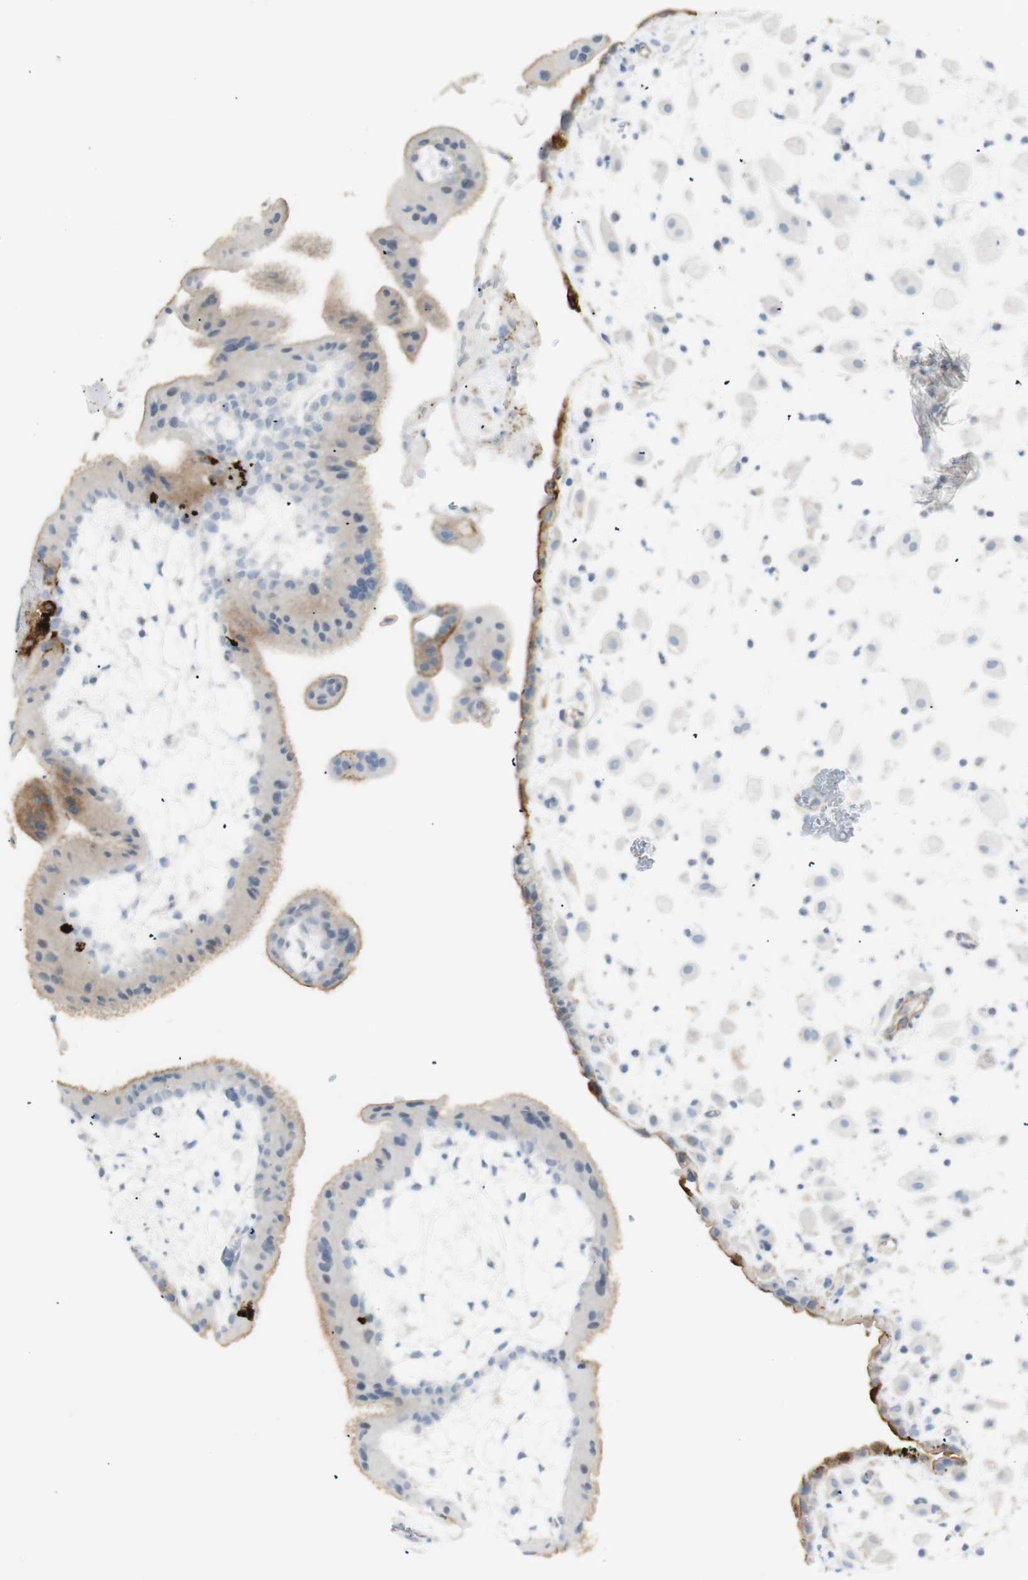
{"staining": {"intensity": "negative", "quantity": "none", "location": "none"}, "tissue": "placenta", "cell_type": "Decidual cells", "image_type": "normal", "snomed": [{"axis": "morphology", "description": "Normal tissue, NOS"}, {"axis": "topography", "description": "Placenta"}], "caption": "Decidual cells are negative for protein expression in unremarkable human placenta. Nuclei are stained in blue.", "gene": "NDST4", "patient": {"sex": "female", "age": 35}}